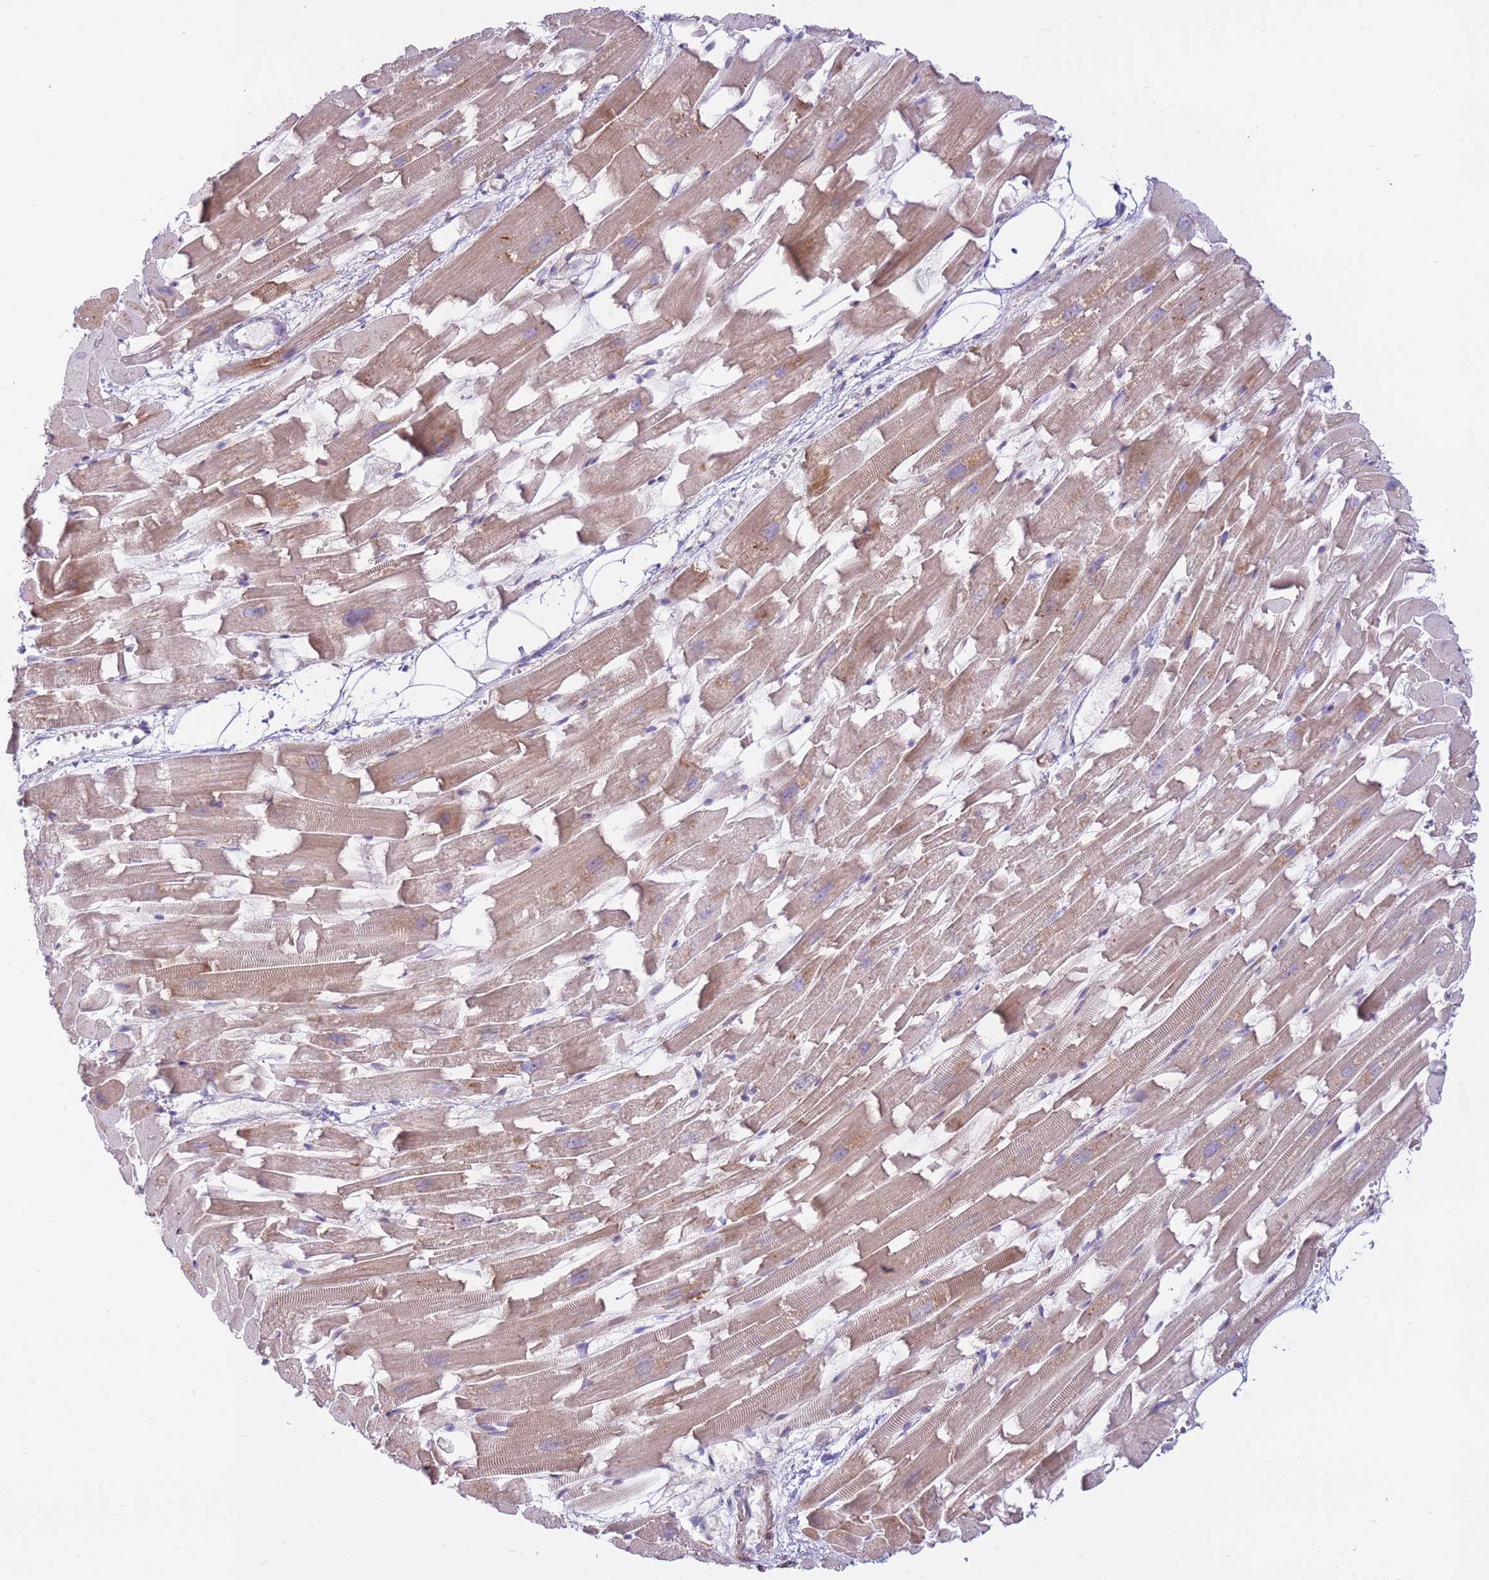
{"staining": {"intensity": "weak", "quantity": ">75%", "location": "cytoplasmic/membranous"}, "tissue": "heart muscle", "cell_type": "Cardiomyocytes", "image_type": "normal", "snomed": [{"axis": "morphology", "description": "Normal tissue, NOS"}, {"axis": "topography", "description": "Heart"}], "caption": "Protein expression analysis of unremarkable human heart muscle reveals weak cytoplasmic/membranous staining in about >75% of cardiomyocytes. (IHC, brightfield microscopy, high magnification).", "gene": "DDX19B", "patient": {"sex": "female", "age": 64}}